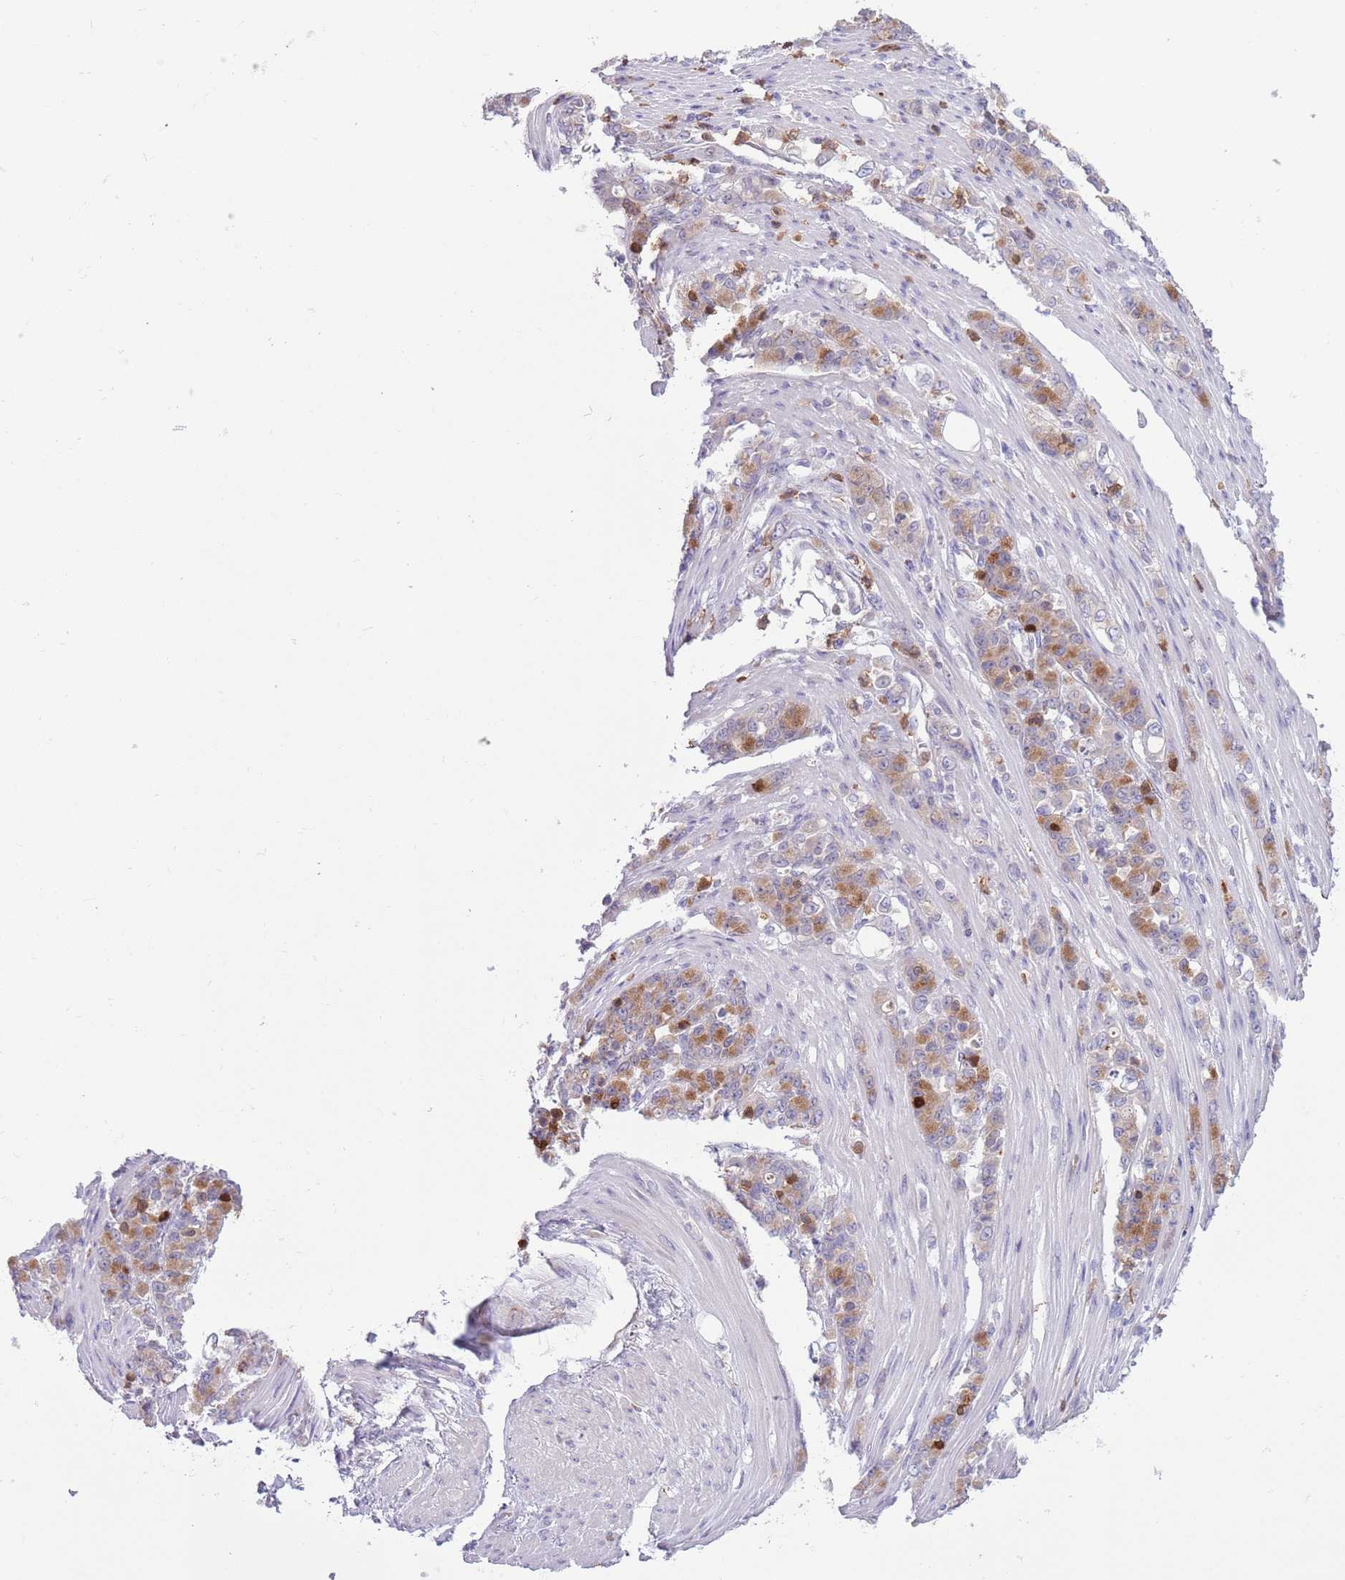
{"staining": {"intensity": "moderate", "quantity": "25%-75%", "location": "cytoplasmic/membranous"}, "tissue": "stomach cancer", "cell_type": "Tumor cells", "image_type": "cancer", "snomed": [{"axis": "morphology", "description": "Normal tissue, NOS"}, {"axis": "morphology", "description": "Adenocarcinoma, NOS"}, {"axis": "topography", "description": "Stomach"}], "caption": "High-power microscopy captured an IHC photomicrograph of stomach adenocarcinoma, revealing moderate cytoplasmic/membranous staining in about 25%-75% of tumor cells.", "gene": "ZFP2", "patient": {"sex": "female", "age": 79}}